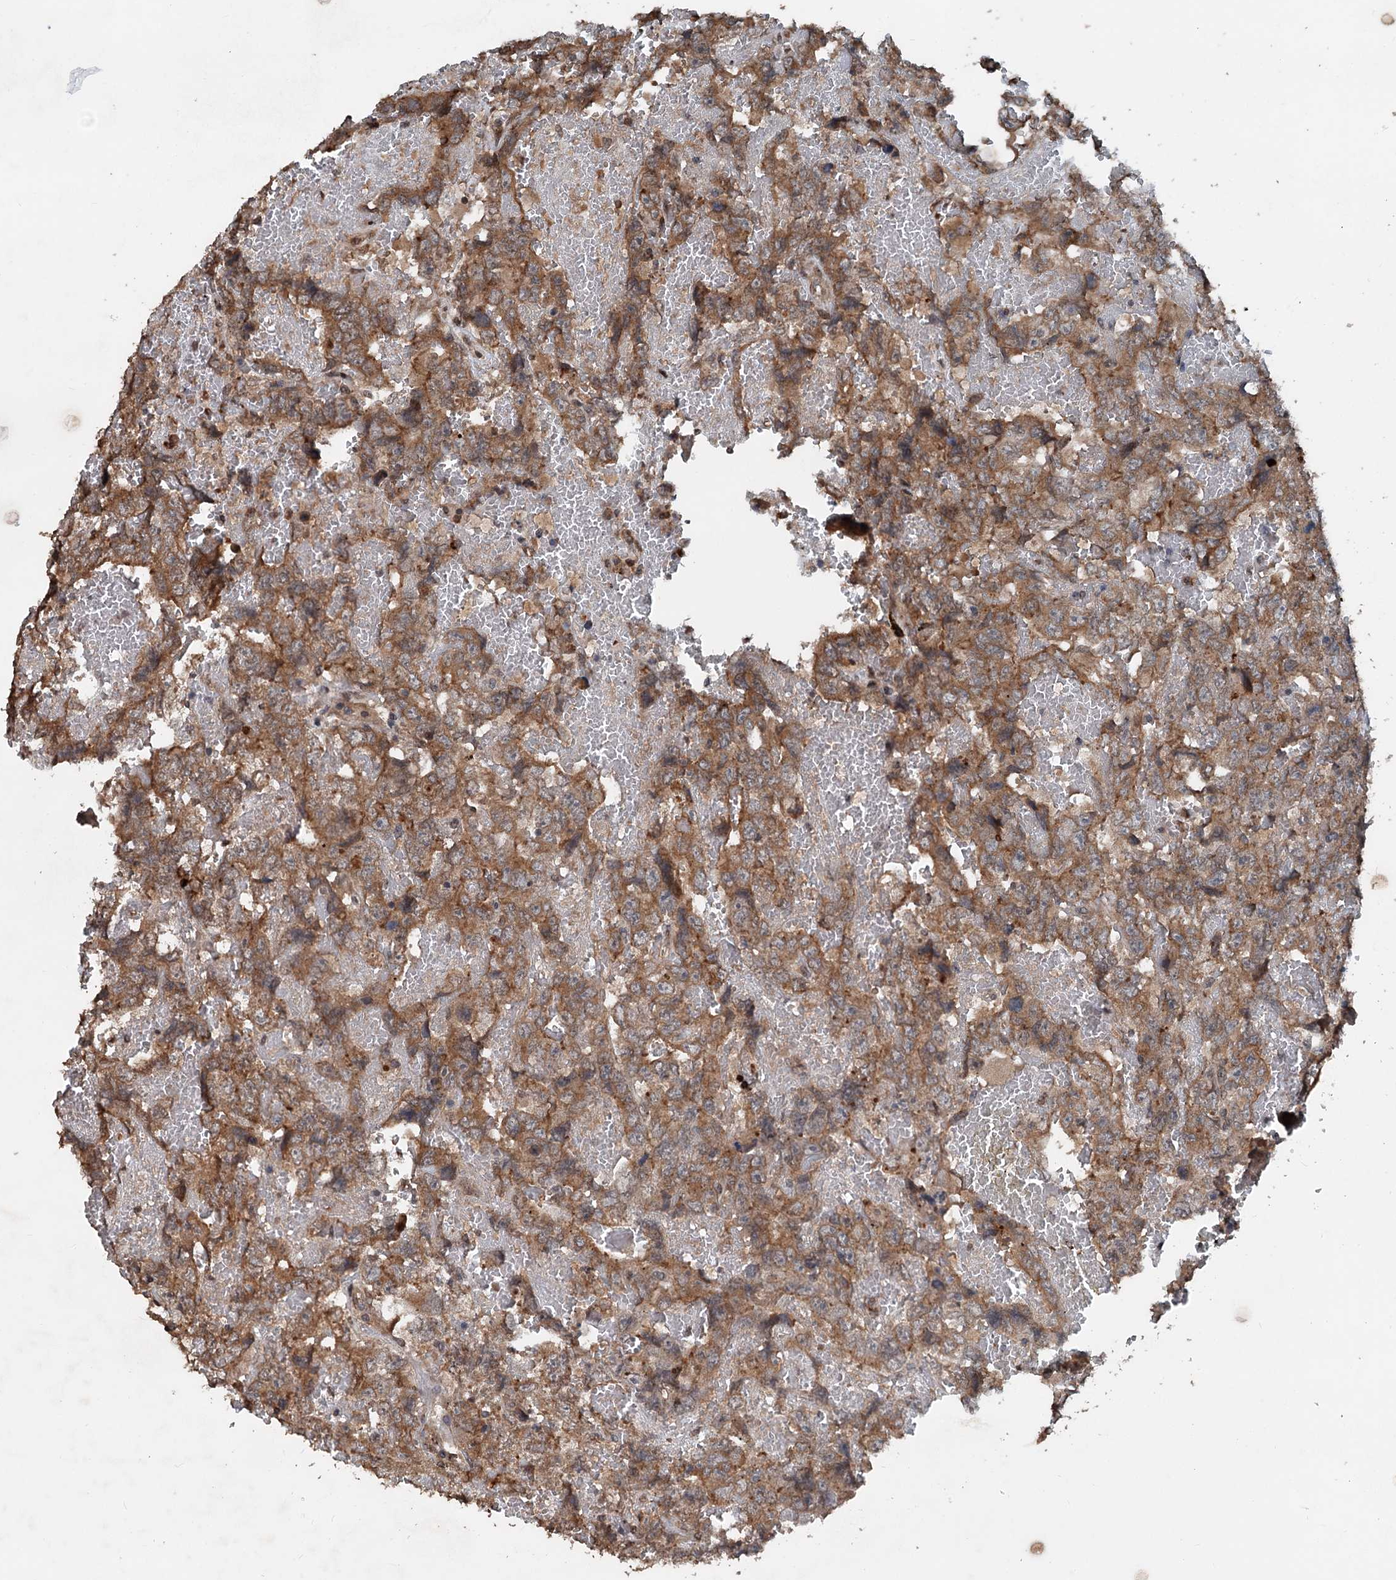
{"staining": {"intensity": "moderate", "quantity": ">75%", "location": "cytoplasmic/membranous"}, "tissue": "testis cancer", "cell_type": "Tumor cells", "image_type": "cancer", "snomed": [{"axis": "morphology", "description": "Carcinoma, Embryonal, NOS"}, {"axis": "topography", "description": "Testis"}], "caption": "Immunohistochemistry histopathology image of human testis embryonal carcinoma stained for a protein (brown), which reveals medium levels of moderate cytoplasmic/membranous expression in about >75% of tumor cells.", "gene": "N4BP2L2", "patient": {"sex": "male", "age": 45}}